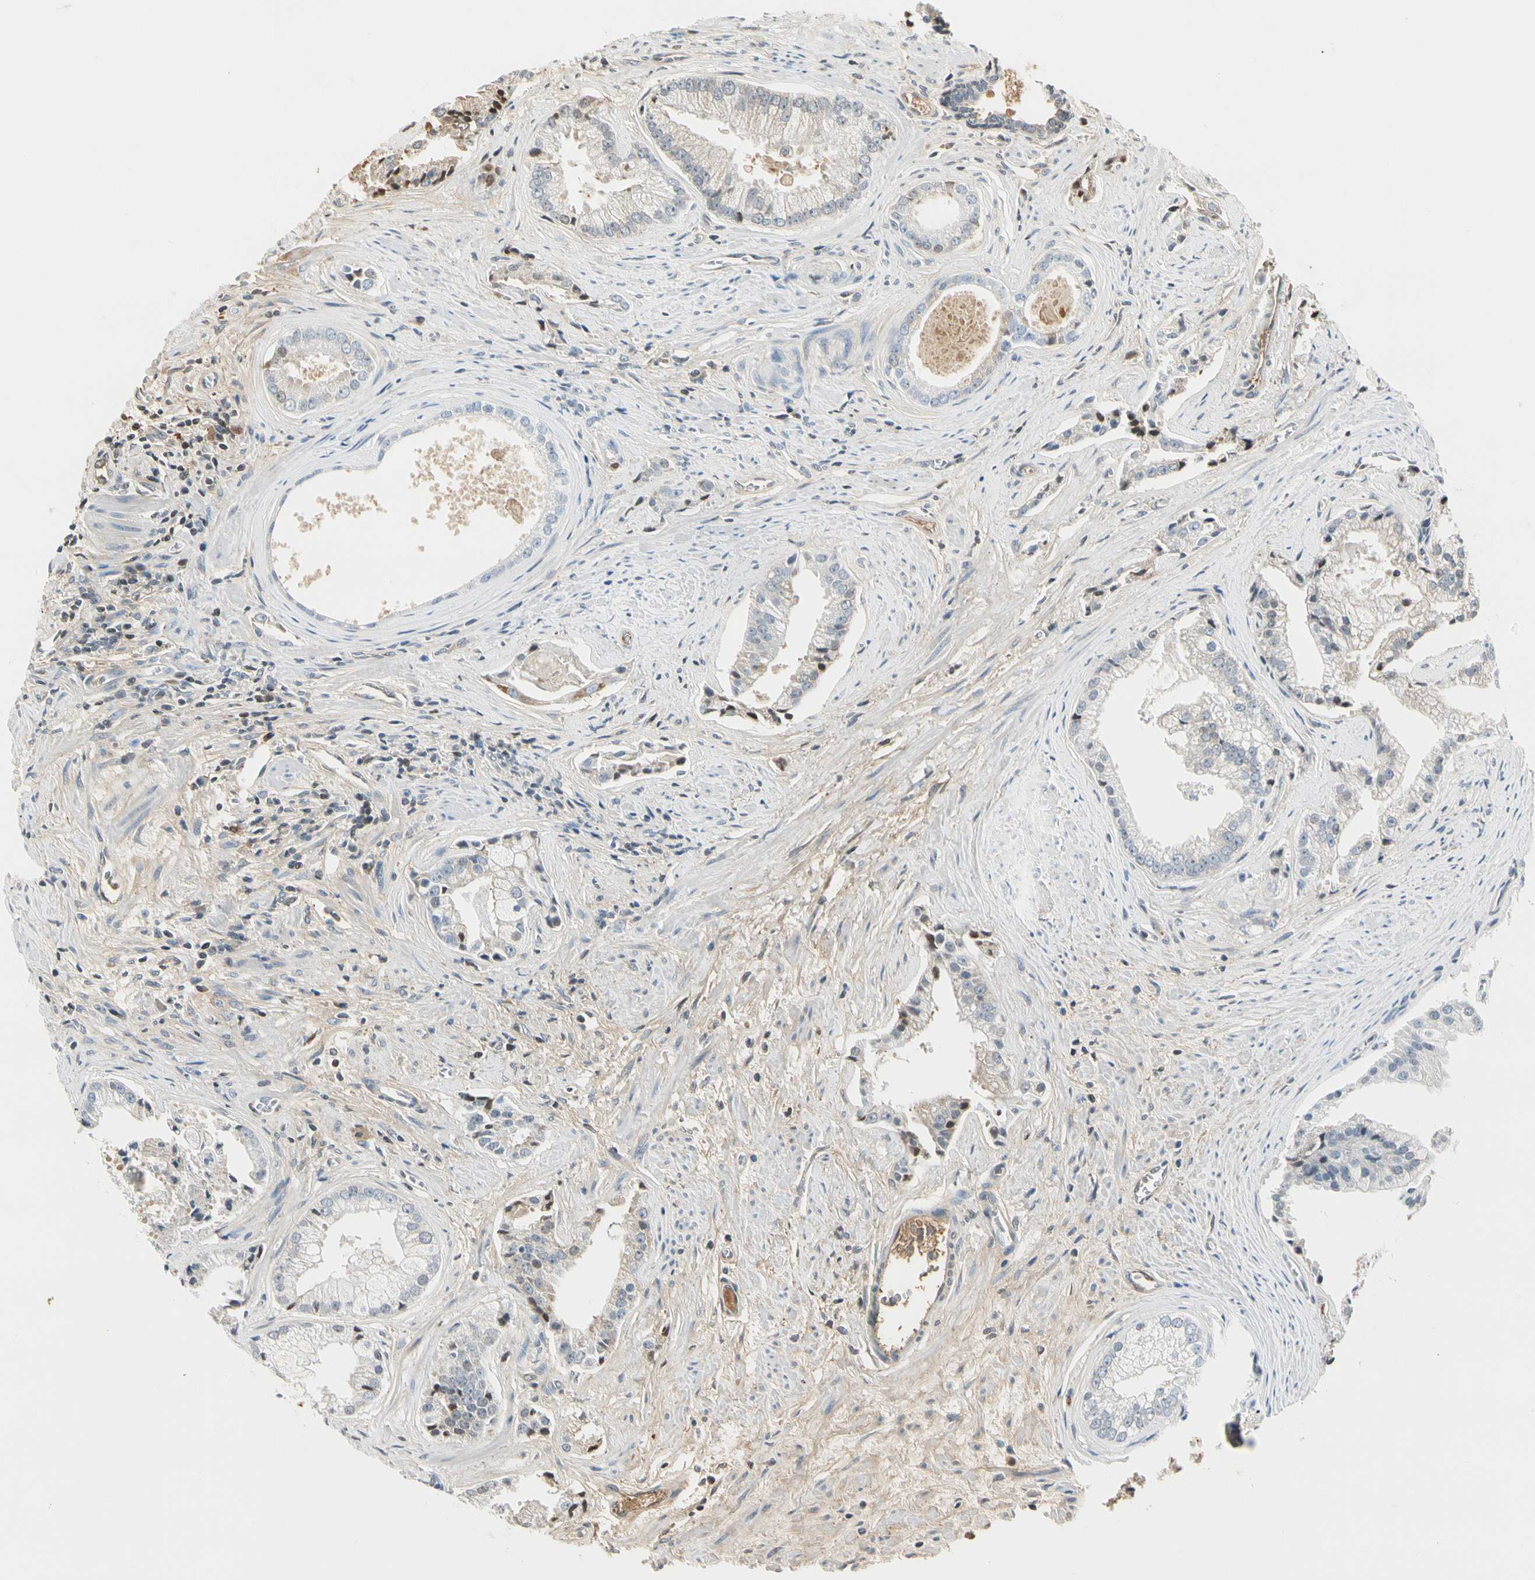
{"staining": {"intensity": "weak", "quantity": "<25%", "location": "cytoplasmic/membranous,nuclear"}, "tissue": "prostate cancer", "cell_type": "Tumor cells", "image_type": "cancer", "snomed": [{"axis": "morphology", "description": "Adenocarcinoma, High grade"}, {"axis": "topography", "description": "Prostate"}], "caption": "Photomicrograph shows no significant protein staining in tumor cells of prostate cancer.", "gene": "LAMB3", "patient": {"sex": "male", "age": 67}}